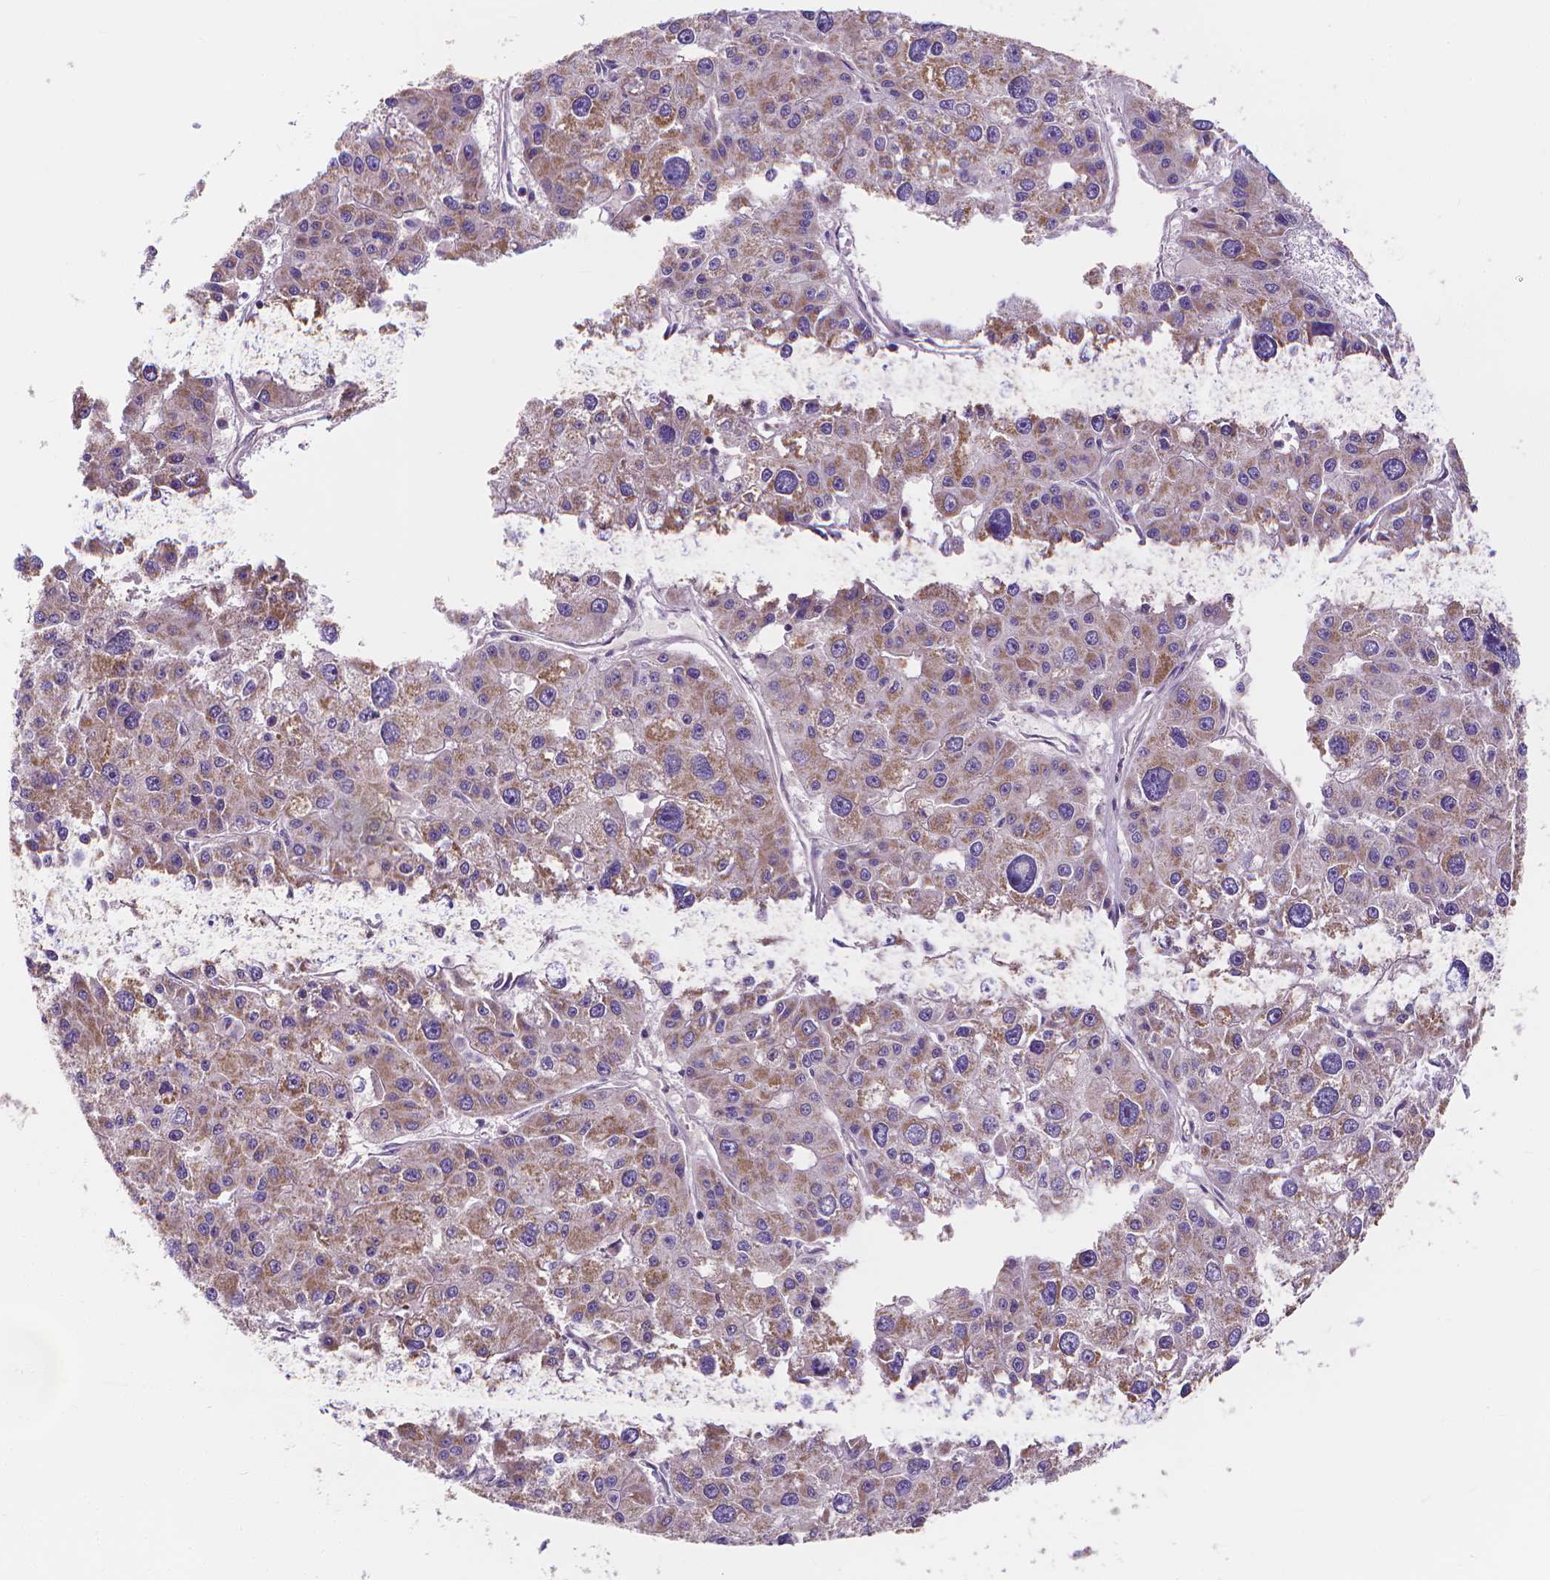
{"staining": {"intensity": "moderate", "quantity": ">75%", "location": "cytoplasmic/membranous"}, "tissue": "liver cancer", "cell_type": "Tumor cells", "image_type": "cancer", "snomed": [{"axis": "morphology", "description": "Carcinoma, Hepatocellular, NOS"}, {"axis": "topography", "description": "Liver"}], "caption": "Liver hepatocellular carcinoma was stained to show a protein in brown. There is medium levels of moderate cytoplasmic/membranous staining in about >75% of tumor cells. The protein is shown in brown color, while the nuclei are stained blue.", "gene": "SNCAIP", "patient": {"sex": "male", "age": 73}}